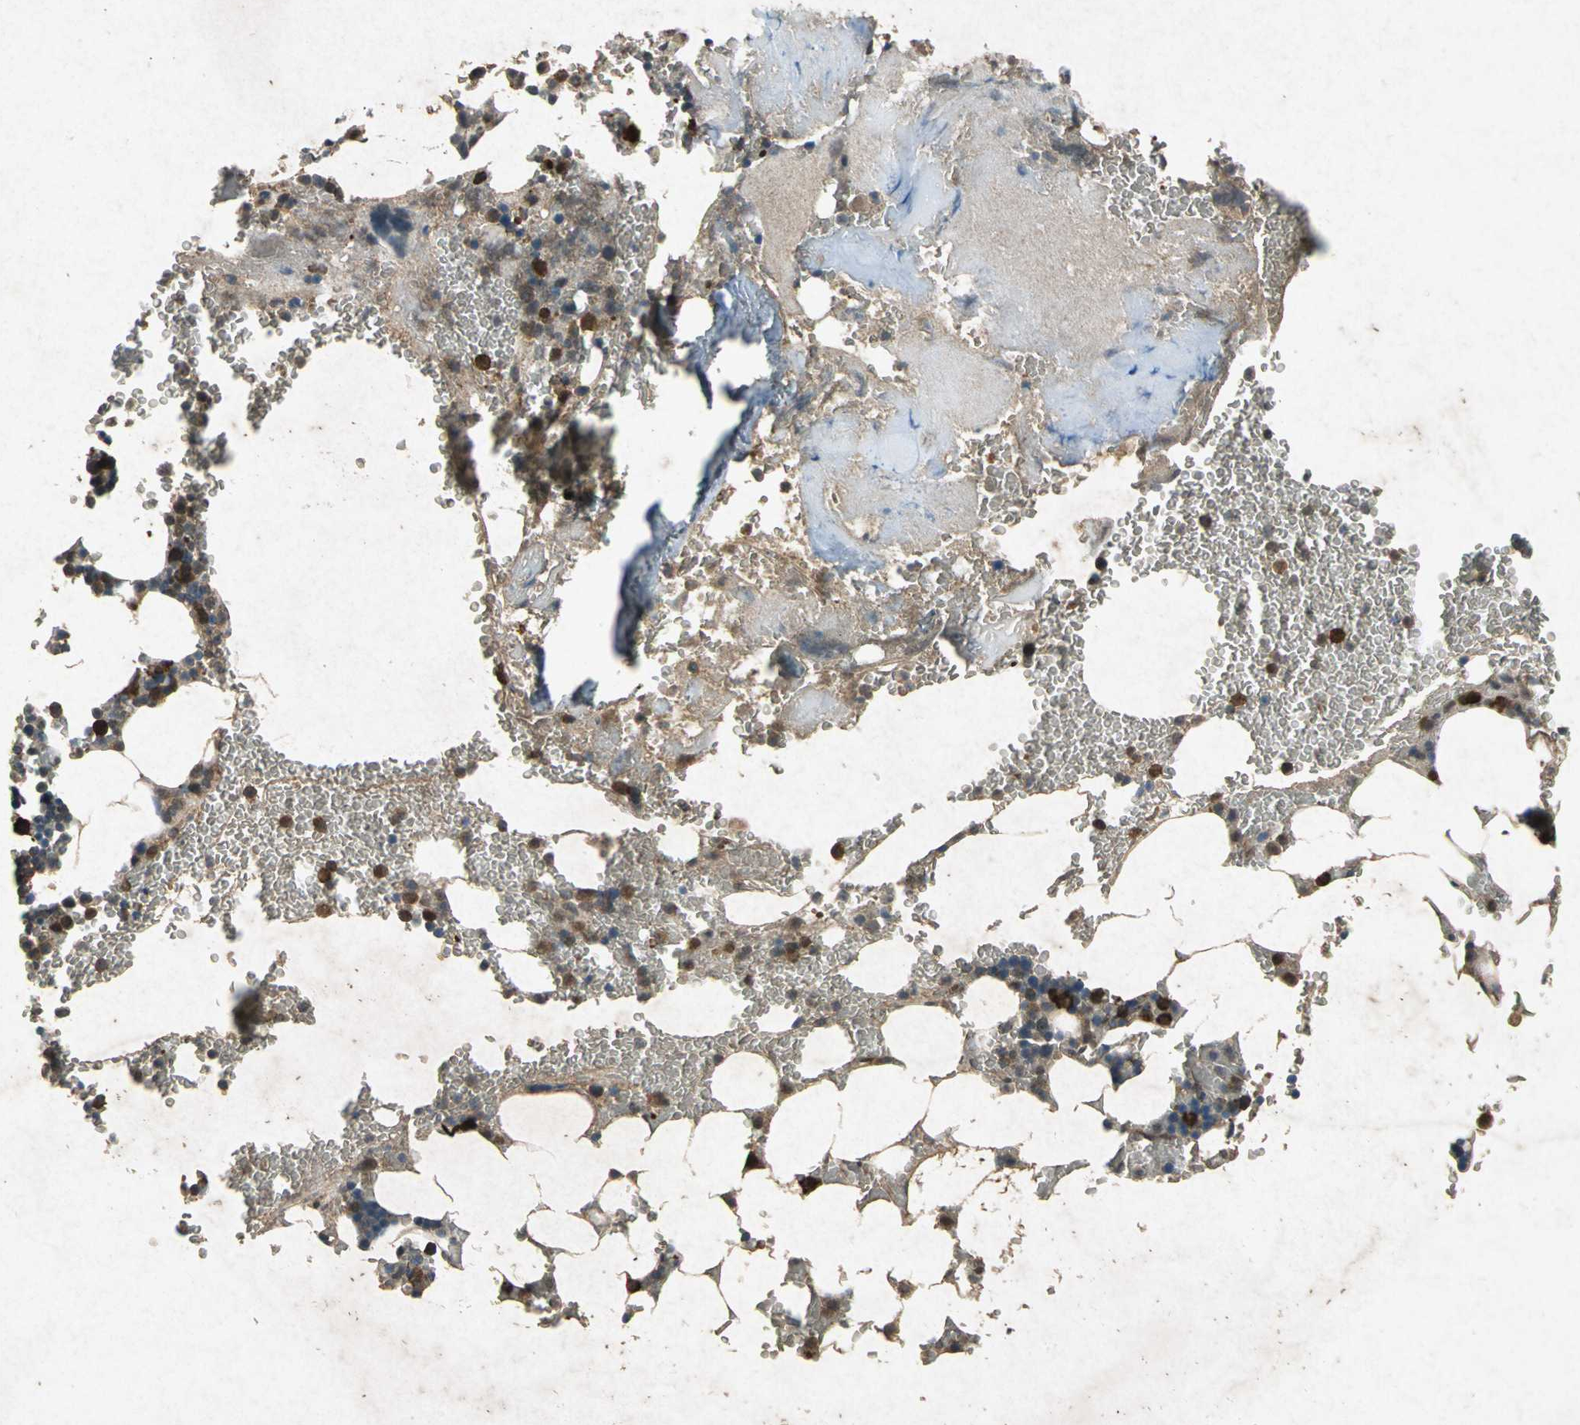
{"staining": {"intensity": "strong", "quantity": "25%-75%", "location": "cytoplasmic/membranous,nuclear"}, "tissue": "bone marrow", "cell_type": "Hematopoietic cells", "image_type": "normal", "snomed": [{"axis": "morphology", "description": "Normal tissue, NOS"}, {"axis": "topography", "description": "Bone marrow"}], "caption": "This histopathology image shows IHC staining of normal human bone marrow, with high strong cytoplasmic/membranous,nuclear staining in approximately 25%-75% of hematopoietic cells.", "gene": "HSP90AB1", "patient": {"sex": "female", "age": 73}}